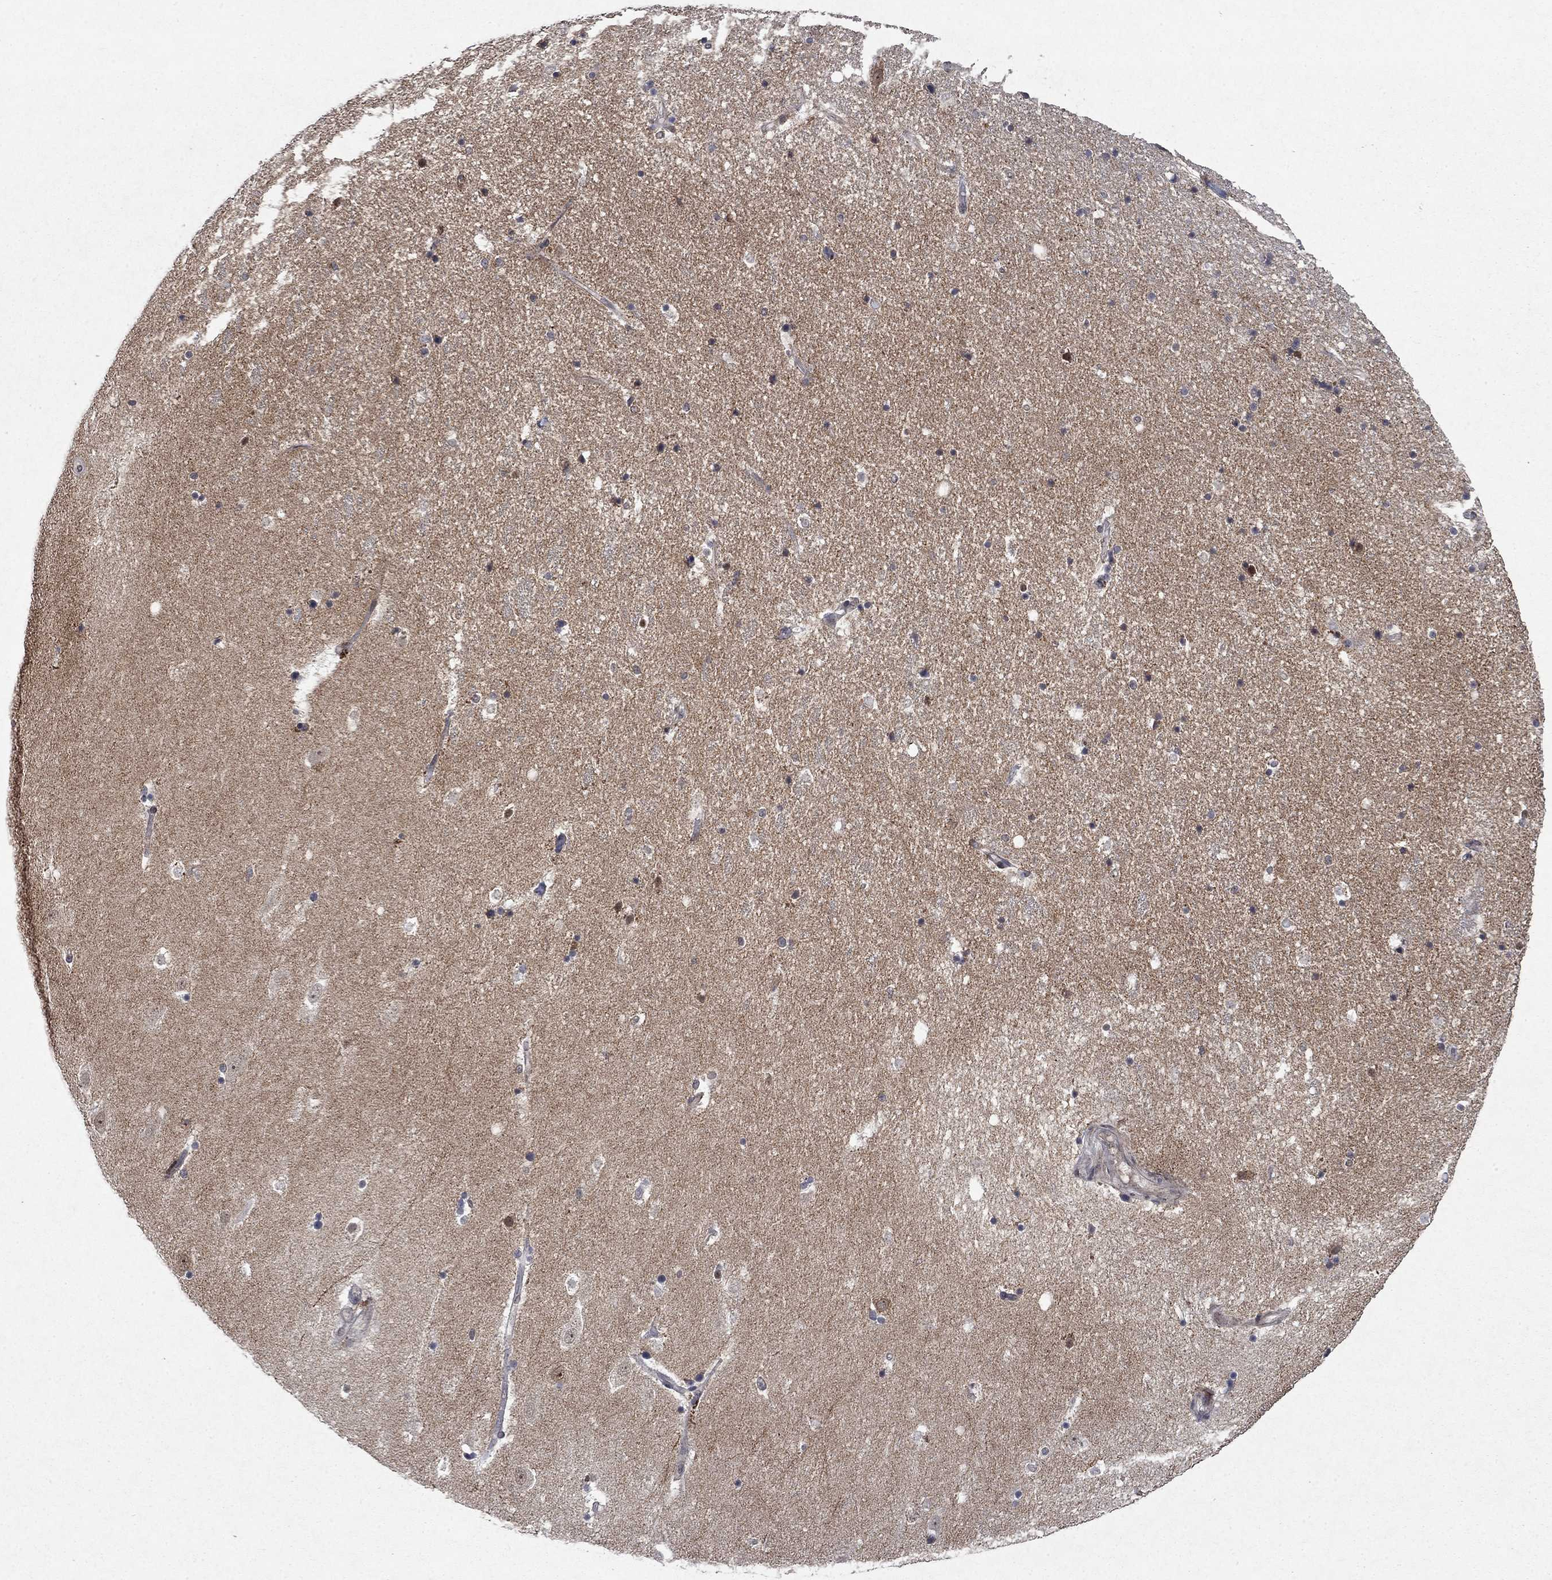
{"staining": {"intensity": "moderate", "quantity": "<25%", "location": "nuclear"}, "tissue": "hippocampus", "cell_type": "Glial cells", "image_type": "normal", "snomed": [{"axis": "morphology", "description": "Normal tissue, NOS"}, {"axis": "topography", "description": "Hippocampus"}], "caption": "IHC (DAB) staining of normal human hippocampus demonstrates moderate nuclear protein staining in approximately <25% of glial cells.", "gene": "PPP1R9A", "patient": {"sex": "male", "age": 49}}